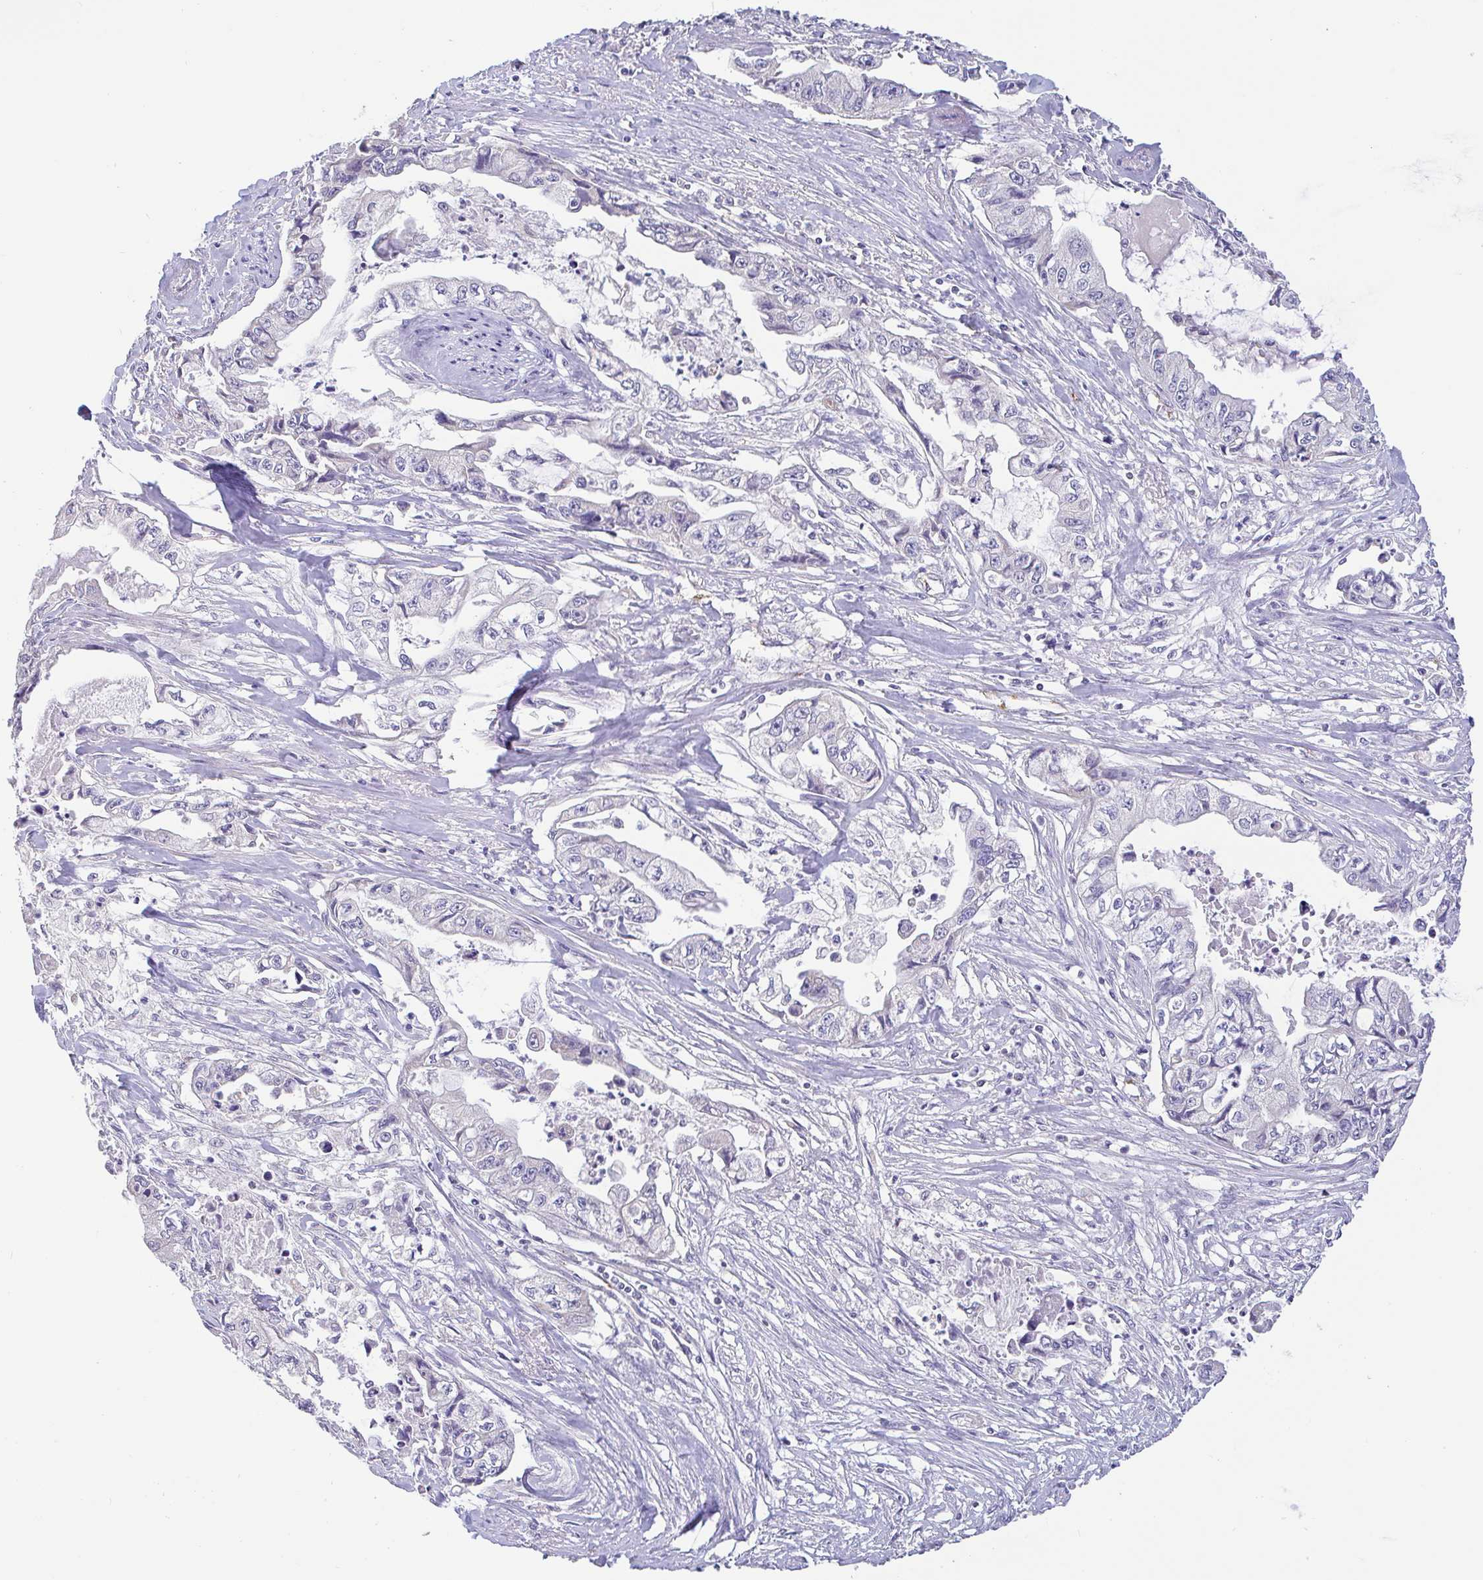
{"staining": {"intensity": "negative", "quantity": "none", "location": "none"}, "tissue": "pancreatic cancer", "cell_type": "Tumor cells", "image_type": "cancer", "snomed": [{"axis": "morphology", "description": "Adenocarcinoma, NOS"}, {"axis": "topography", "description": "Pancreas"}], "caption": "A histopathology image of pancreatic cancer (adenocarcinoma) stained for a protein reveals no brown staining in tumor cells.", "gene": "PLCD4", "patient": {"sex": "male", "age": 66}}